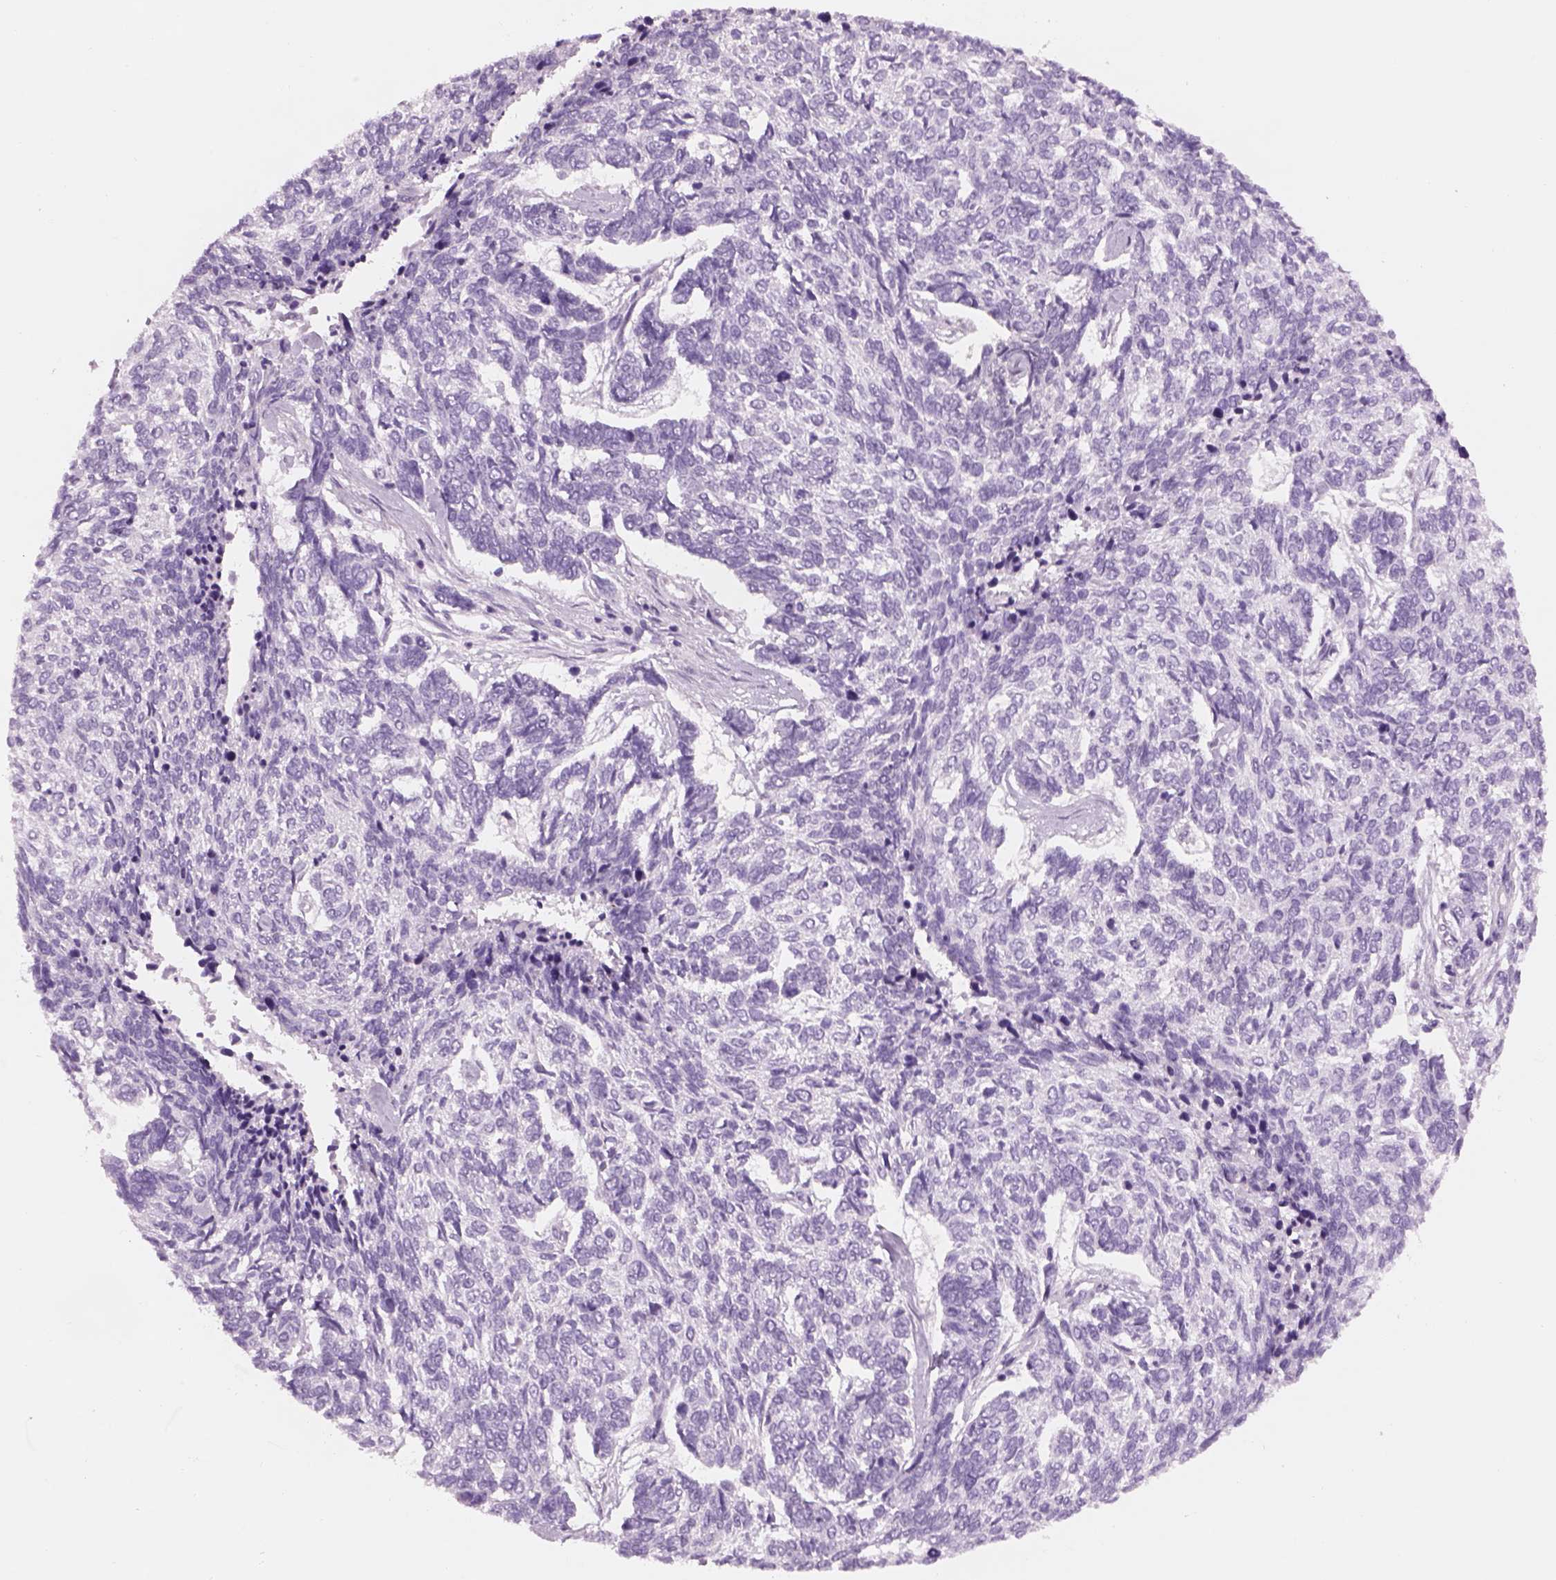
{"staining": {"intensity": "negative", "quantity": "none", "location": "none"}, "tissue": "skin cancer", "cell_type": "Tumor cells", "image_type": "cancer", "snomed": [{"axis": "morphology", "description": "Basal cell carcinoma"}, {"axis": "topography", "description": "Skin"}], "caption": "IHC image of human basal cell carcinoma (skin) stained for a protein (brown), which exhibits no expression in tumor cells.", "gene": "GAS2L2", "patient": {"sex": "female", "age": 65}}